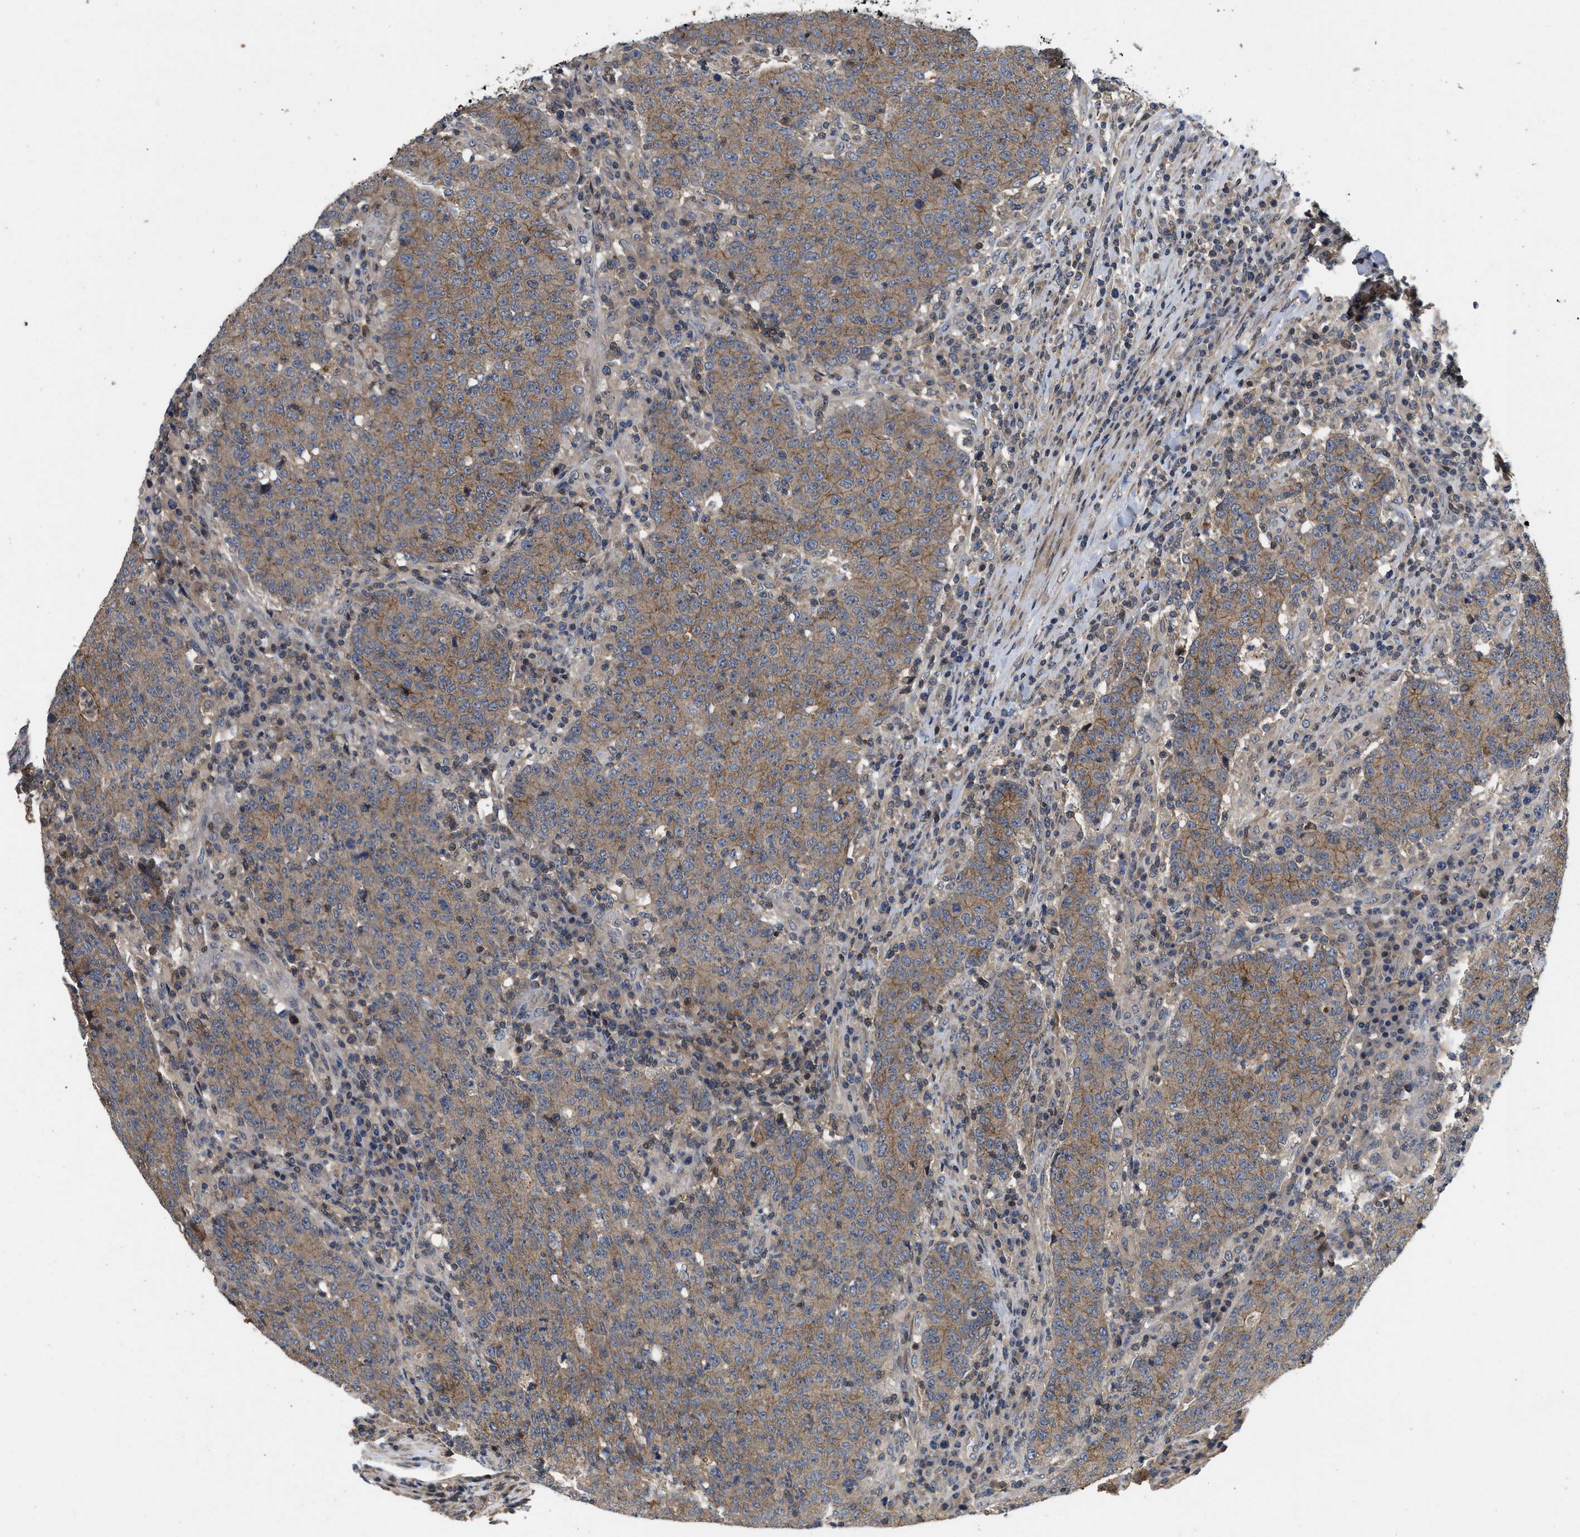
{"staining": {"intensity": "moderate", "quantity": ">75%", "location": "cytoplasmic/membranous"}, "tissue": "colorectal cancer", "cell_type": "Tumor cells", "image_type": "cancer", "snomed": [{"axis": "morphology", "description": "Adenocarcinoma, NOS"}, {"axis": "topography", "description": "Colon"}], "caption": "This is a histology image of immunohistochemistry staining of adenocarcinoma (colorectal), which shows moderate staining in the cytoplasmic/membranous of tumor cells.", "gene": "PRDM14", "patient": {"sex": "female", "age": 75}}